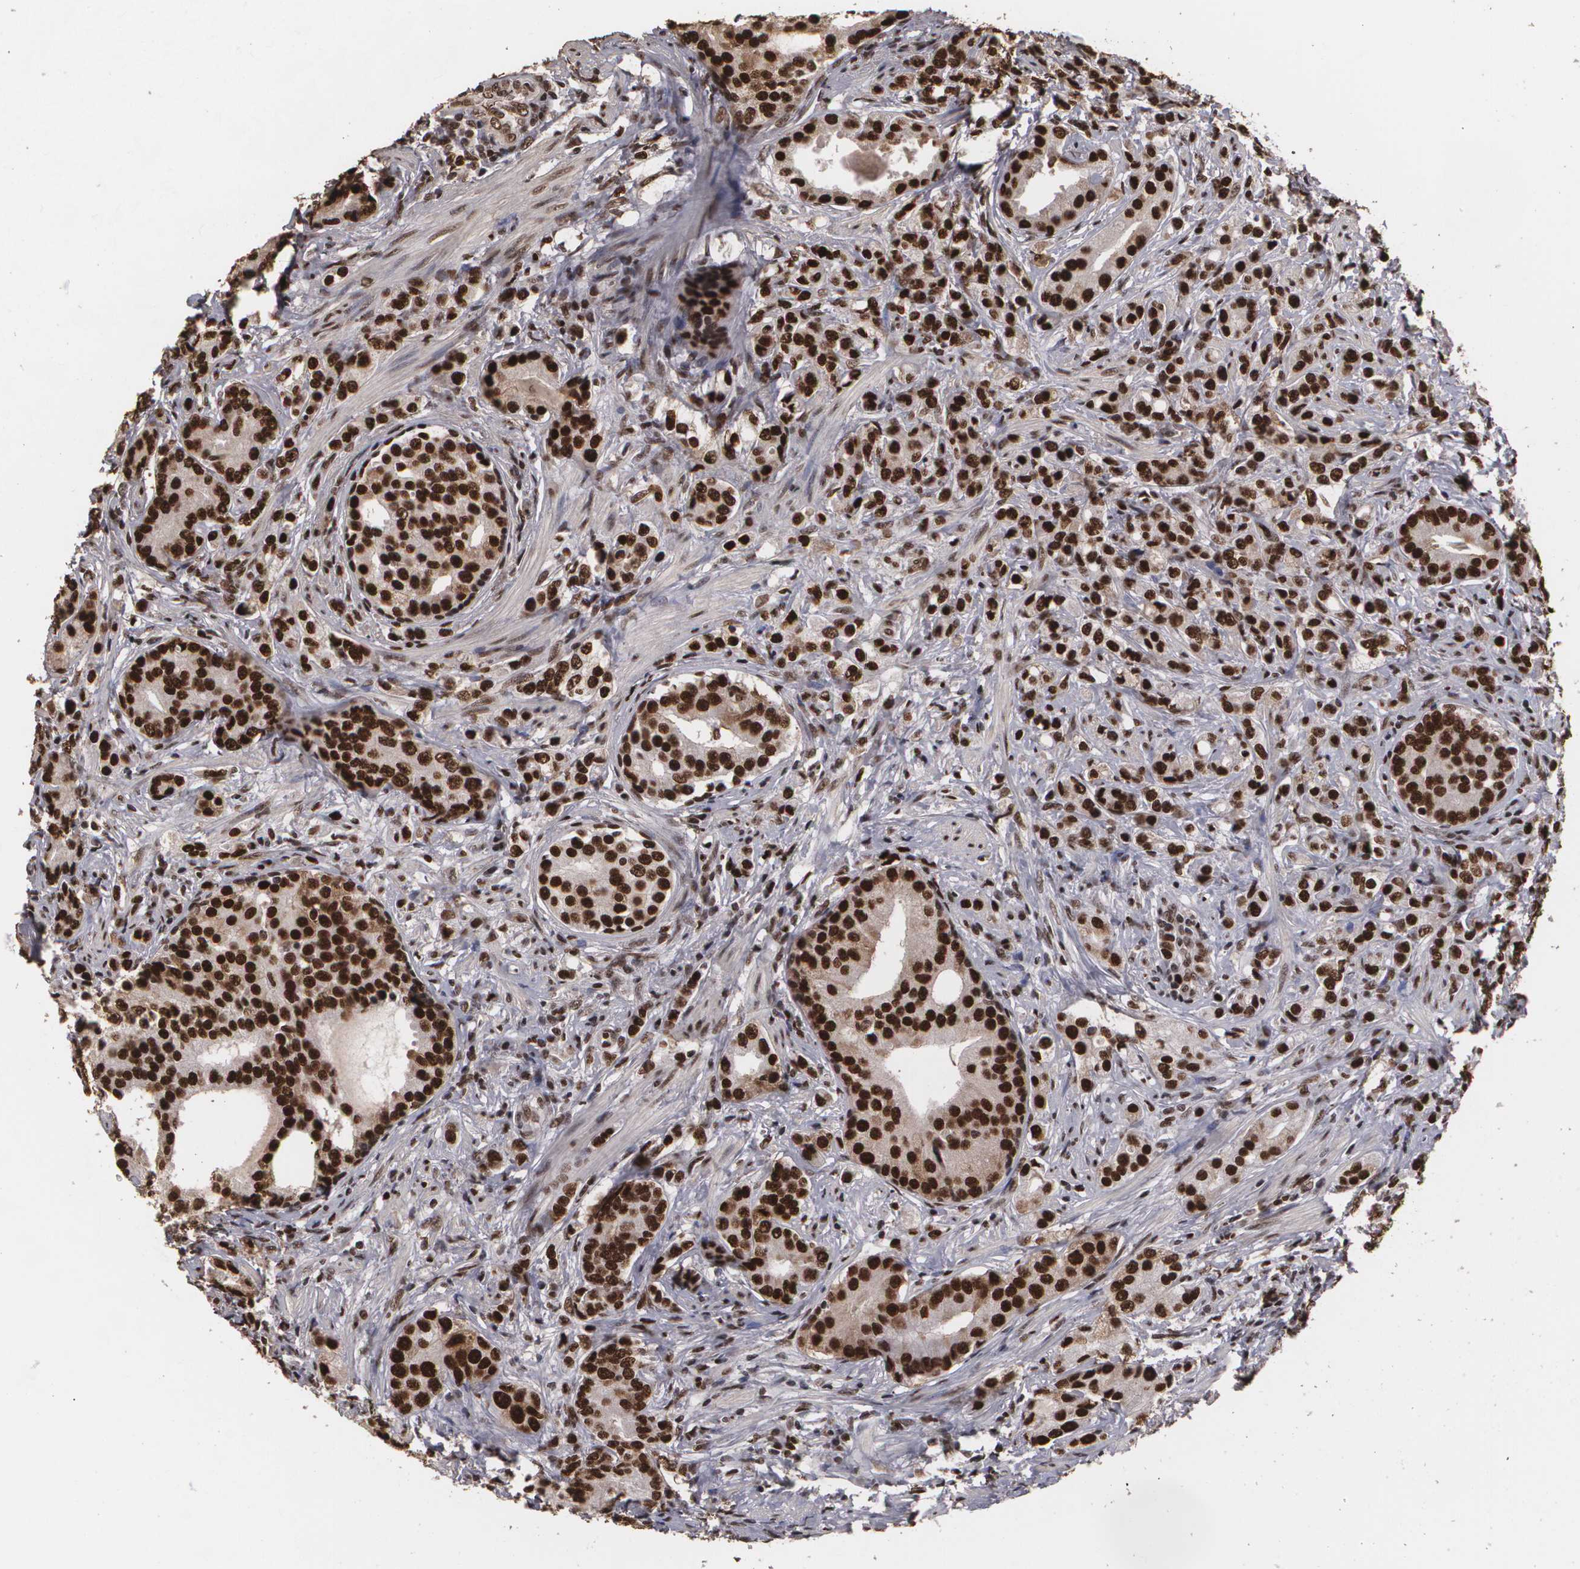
{"staining": {"intensity": "strong", "quantity": ">75%", "location": "nuclear"}, "tissue": "prostate cancer", "cell_type": "Tumor cells", "image_type": "cancer", "snomed": [{"axis": "morphology", "description": "Adenocarcinoma, Medium grade"}, {"axis": "topography", "description": "Prostate"}], "caption": "The immunohistochemical stain labels strong nuclear staining in tumor cells of prostate cancer (medium-grade adenocarcinoma) tissue.", "gene": "RCOR1", "patient": {"sex": "male", "age": 59}}